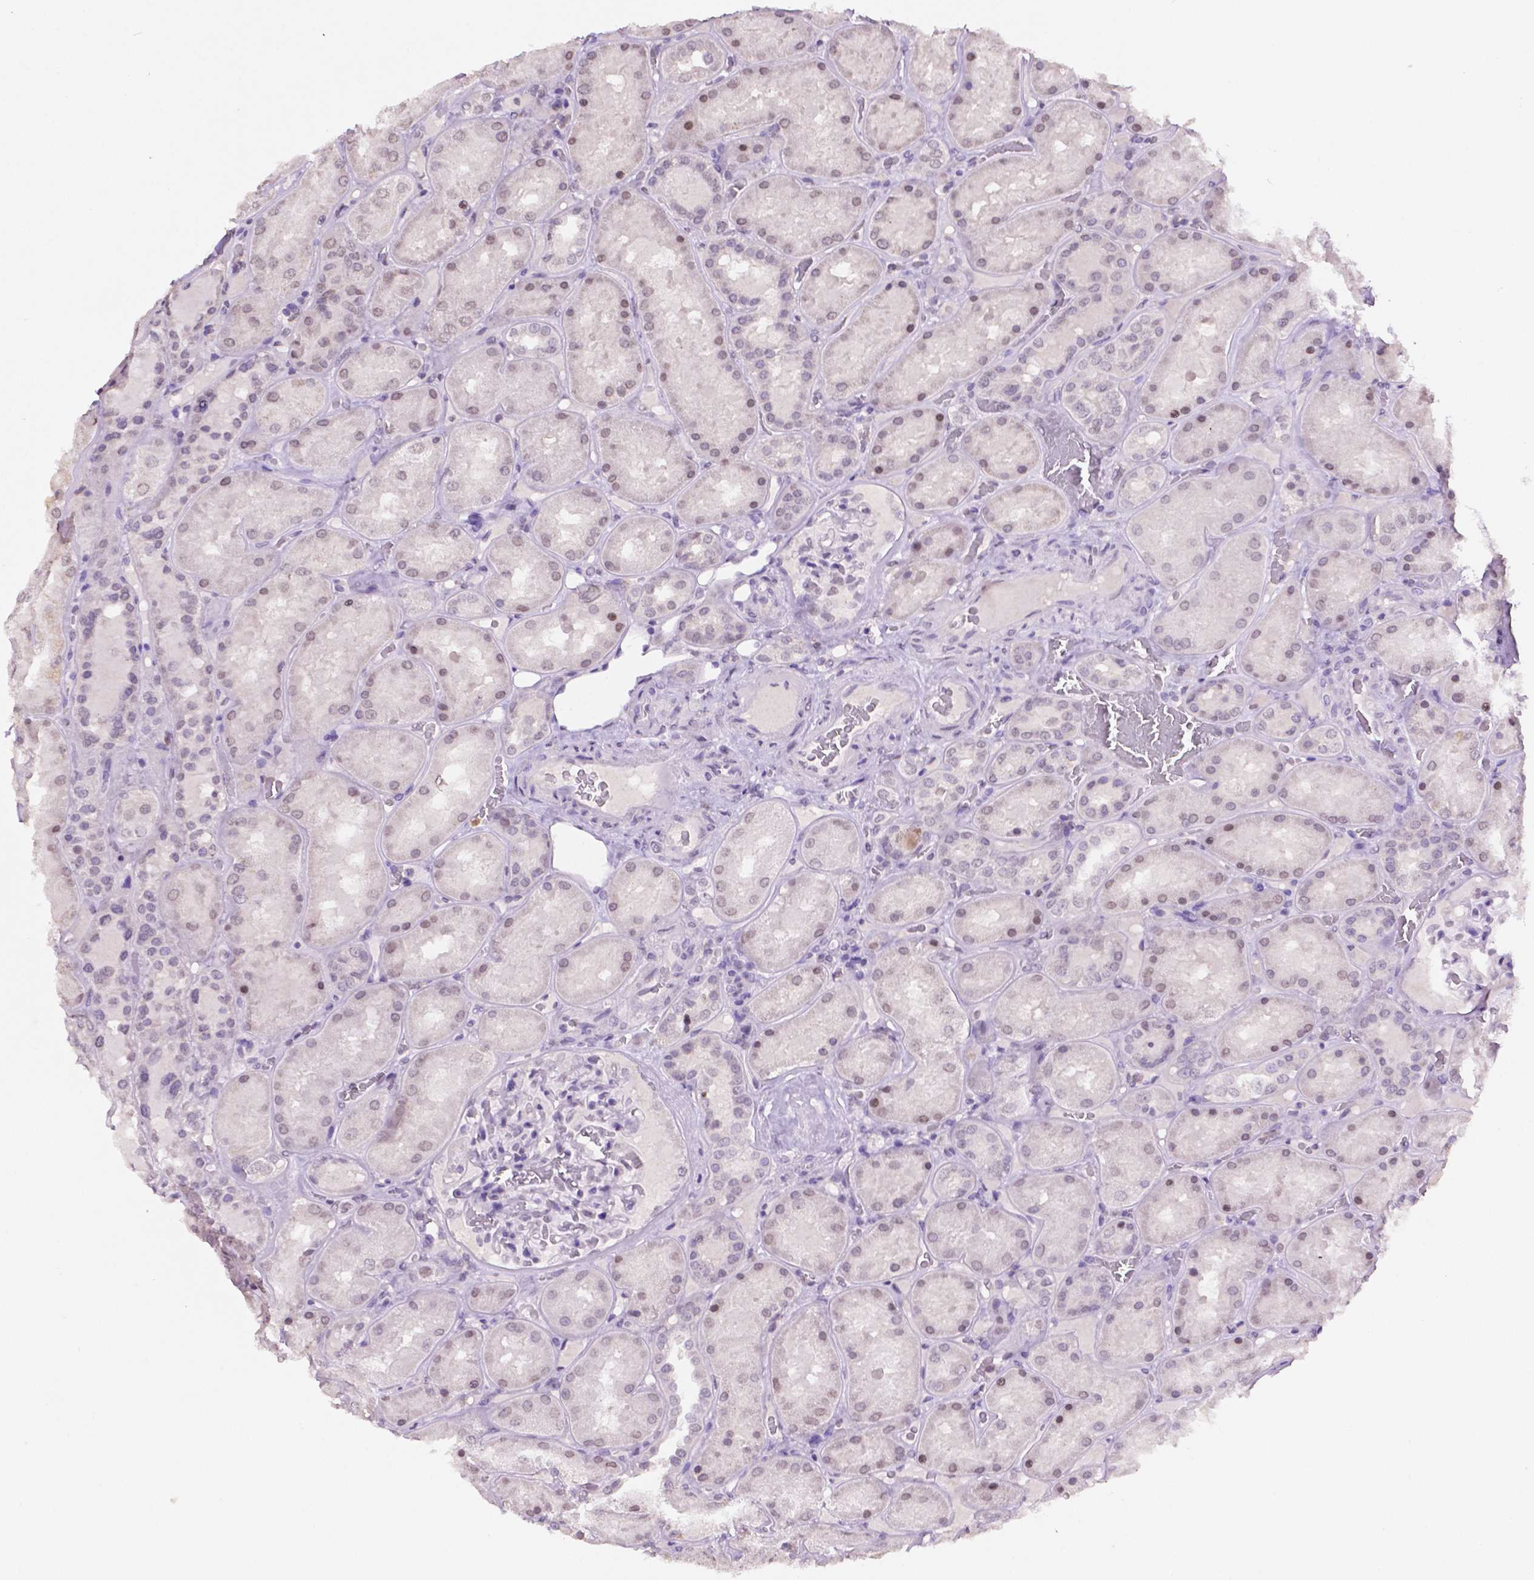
{"staining": {"intensity": "negative", "quantity": "none", "location": "none"}, "tissue": "kidney", "cell_type": "Cells in glomeruli", "image_type": "normal", "snomed": [{"axis": "morphology", "description": "Normal tissue, NOS"}, {"axis": "topography", "description": "Kidney"}], "caption": "This is an immunohistochemistry micrograph of normal human kidney. There is no staining in cells in glomeruli.", "gene": "PTPN6", "patient": {"sex": "male", "age": 73}}